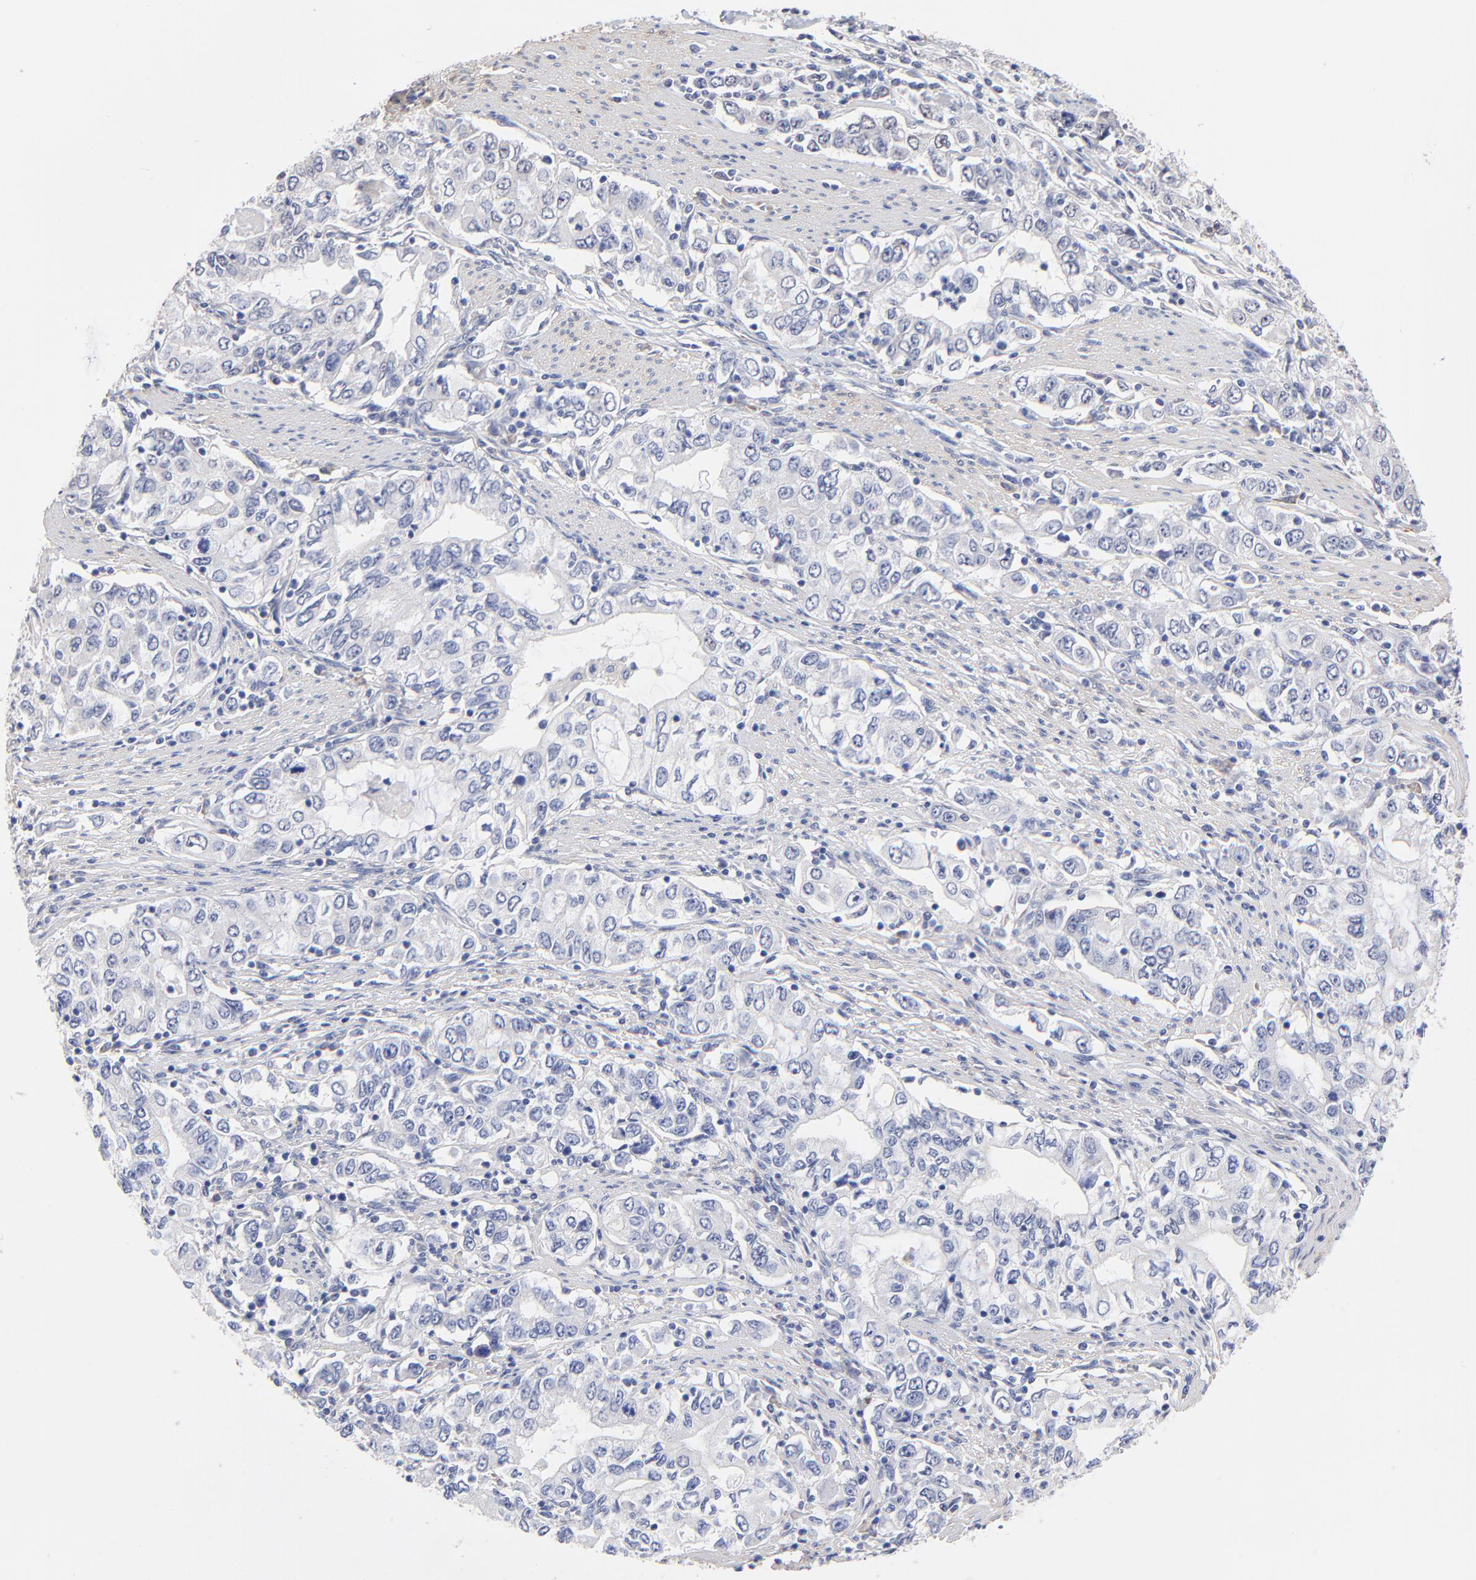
{"staining": {"intensity": "negative", "quantity": "none", "location": "none"}, "tissue": "stomach cancer", "cell_type": "Tumor cells", "image_type": "cancer", "snomed": [{"axis": "morphology", "description": "Adenocarcinoma, NOS"}, {"axis": "topography", "description": "Stomach, lower"}], "caption": "Stomach cancer (adenocarcinoma) was stained to show a protein in brown. There is no significant staining in tumor cells. (Immunohistochemistry (ihc), brightfield microscopy, high magnification).", "gene": "TWNK", "patient": {"sex": "female", "age": 72}}